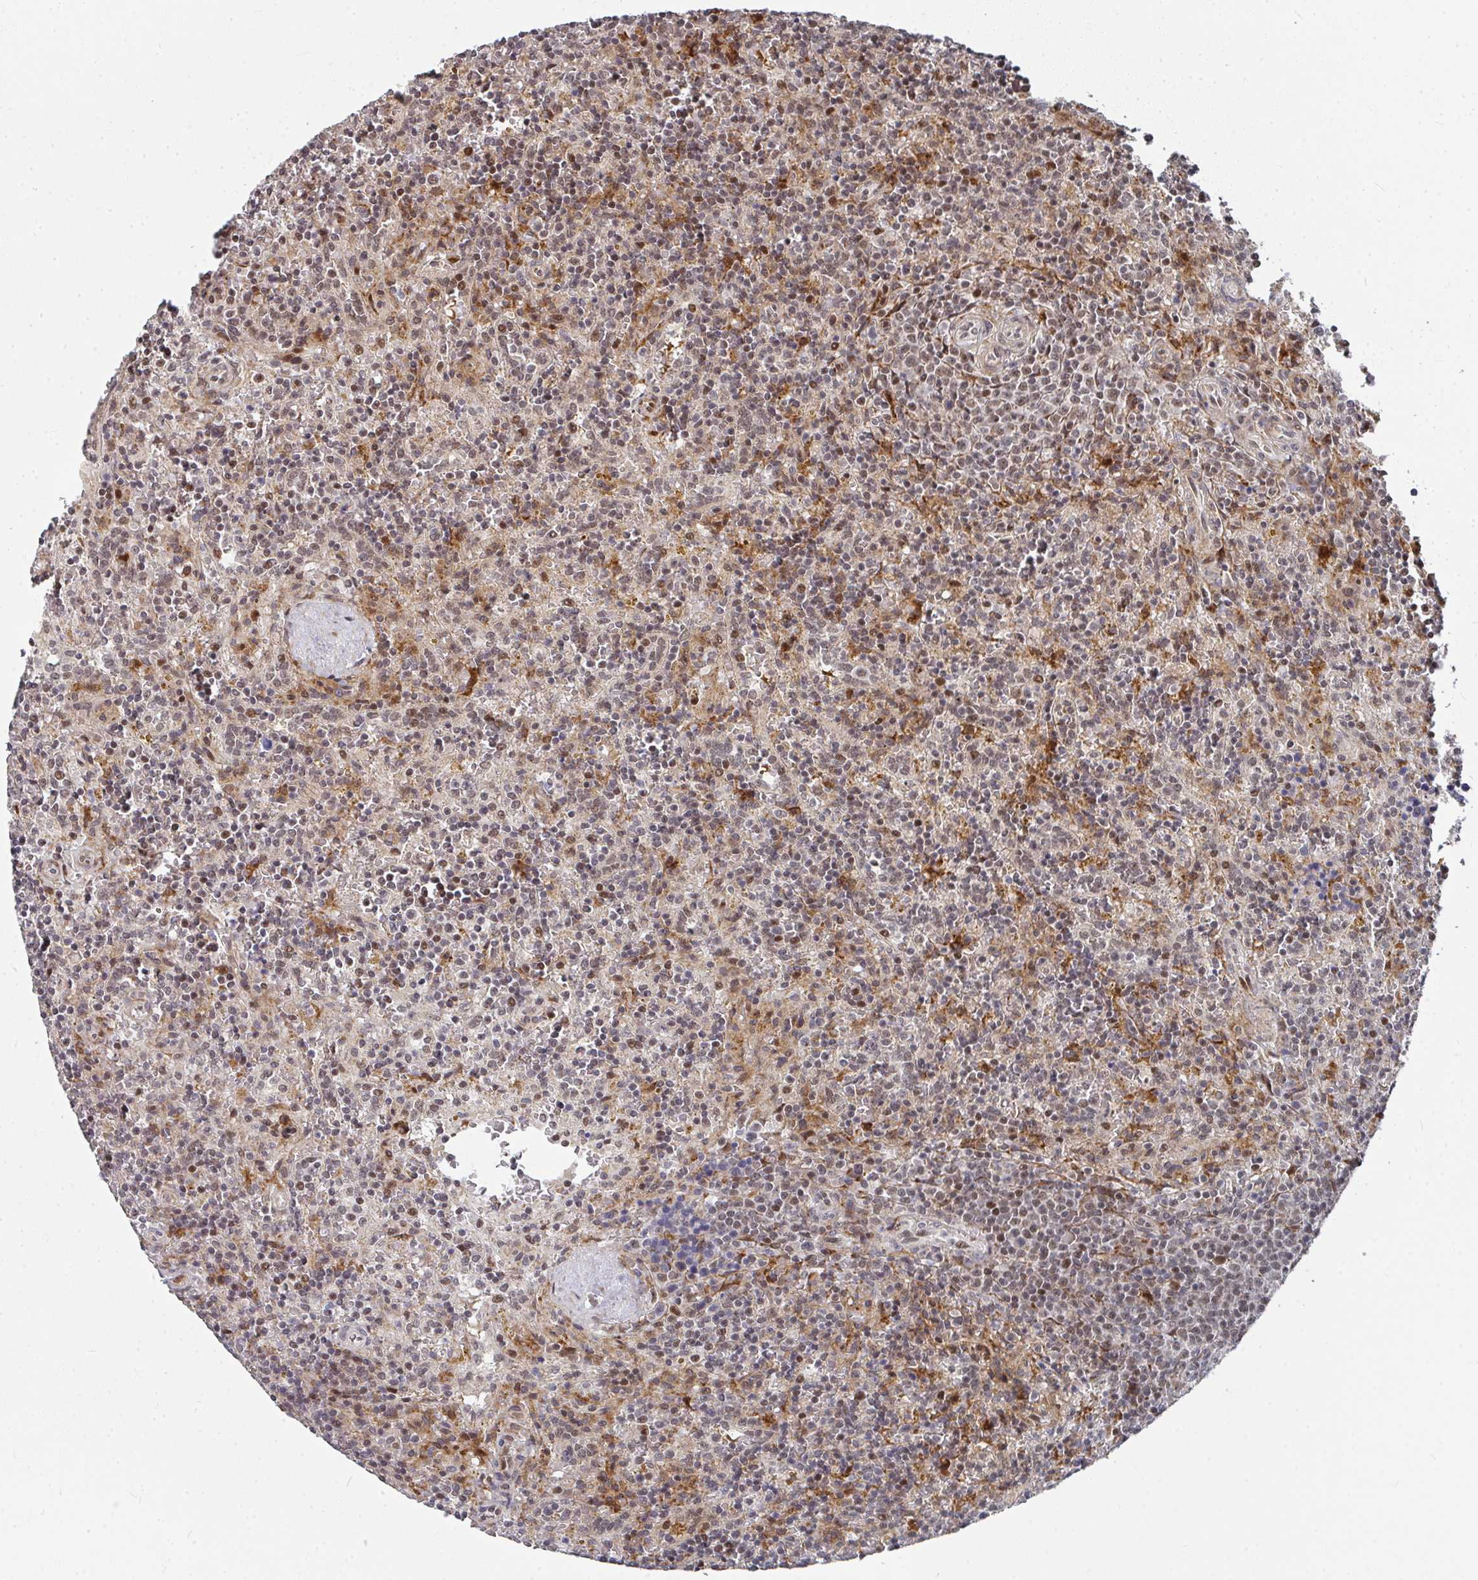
{"staining": {"intensity": "moderate", "quantity": "<25%", "location": "nuclear"}, "tissue": "lymphoma", "cell_type": "Tumor cells", "image_type": "cancer", "snomed": [{"axis": "morphology", "description": "Malignant lymphoma, non-Hodgkin's type, Low grade"}, {"axis": "topography", "description": "Spleen"}], "caption": "There is low levels of moderate nuclear positivity in tumor cells of lymphoma, as demonstrated by immunohistochemical staining (brown color).", "gene": "RBBP5", "patient": {"sex": "male", "age": 67}}